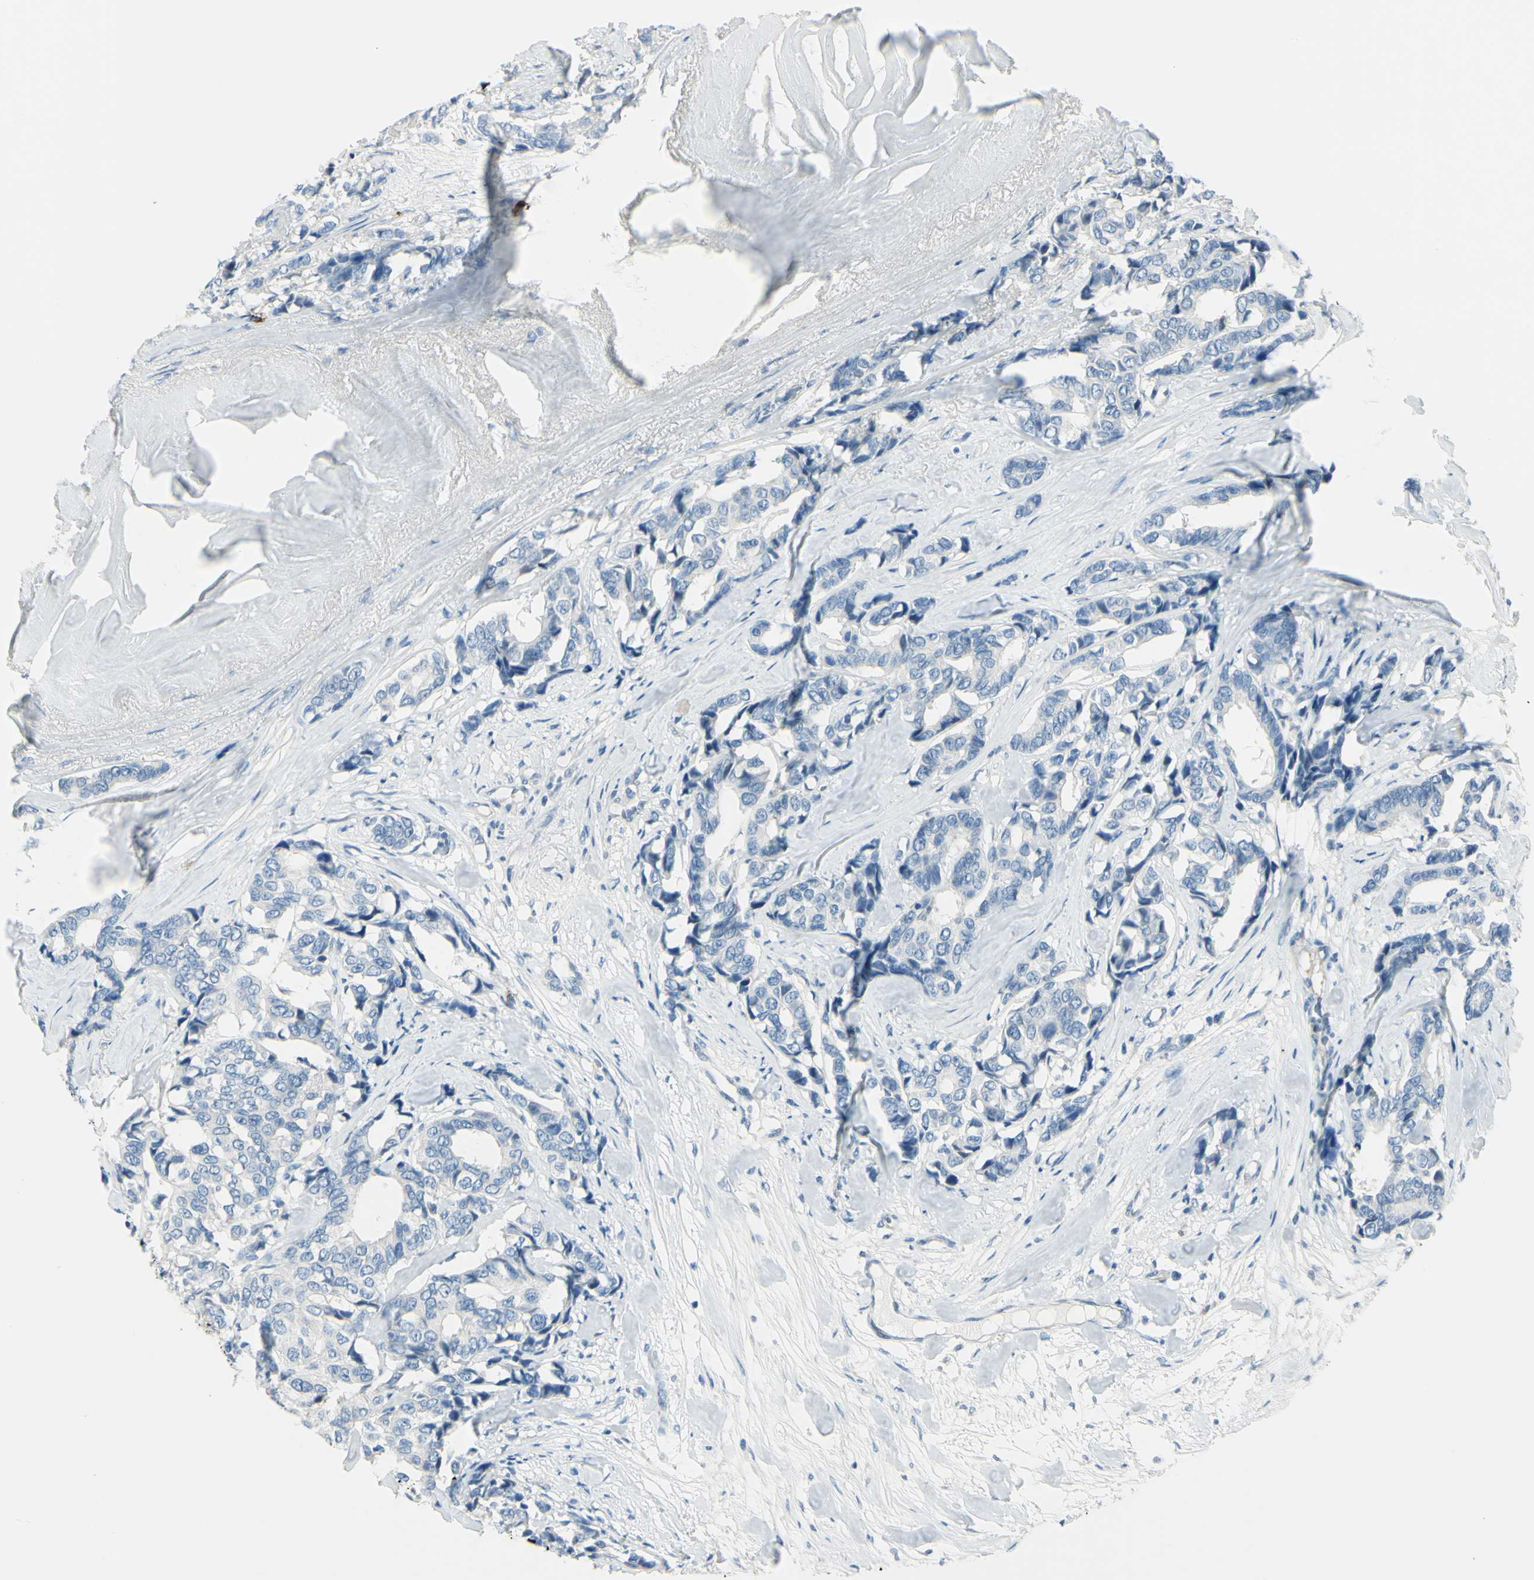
{"staining": {"intensity": "negative", "quantity": "none", "location": "none"}, "tissue": "breast cancer", "cell_type": "Tumor cells", "image_type": "cancer", "snomed": [{"axis": "morphology", "description": "Duct carcinoma"}, {"axis": "topography", "description": "Breast"}], "caption": "Tumor cells show no significant expression in invasive ductal carcinoma (breast).", "gene": "DLG4", "patient": {"sex": "female", "age": 87}}